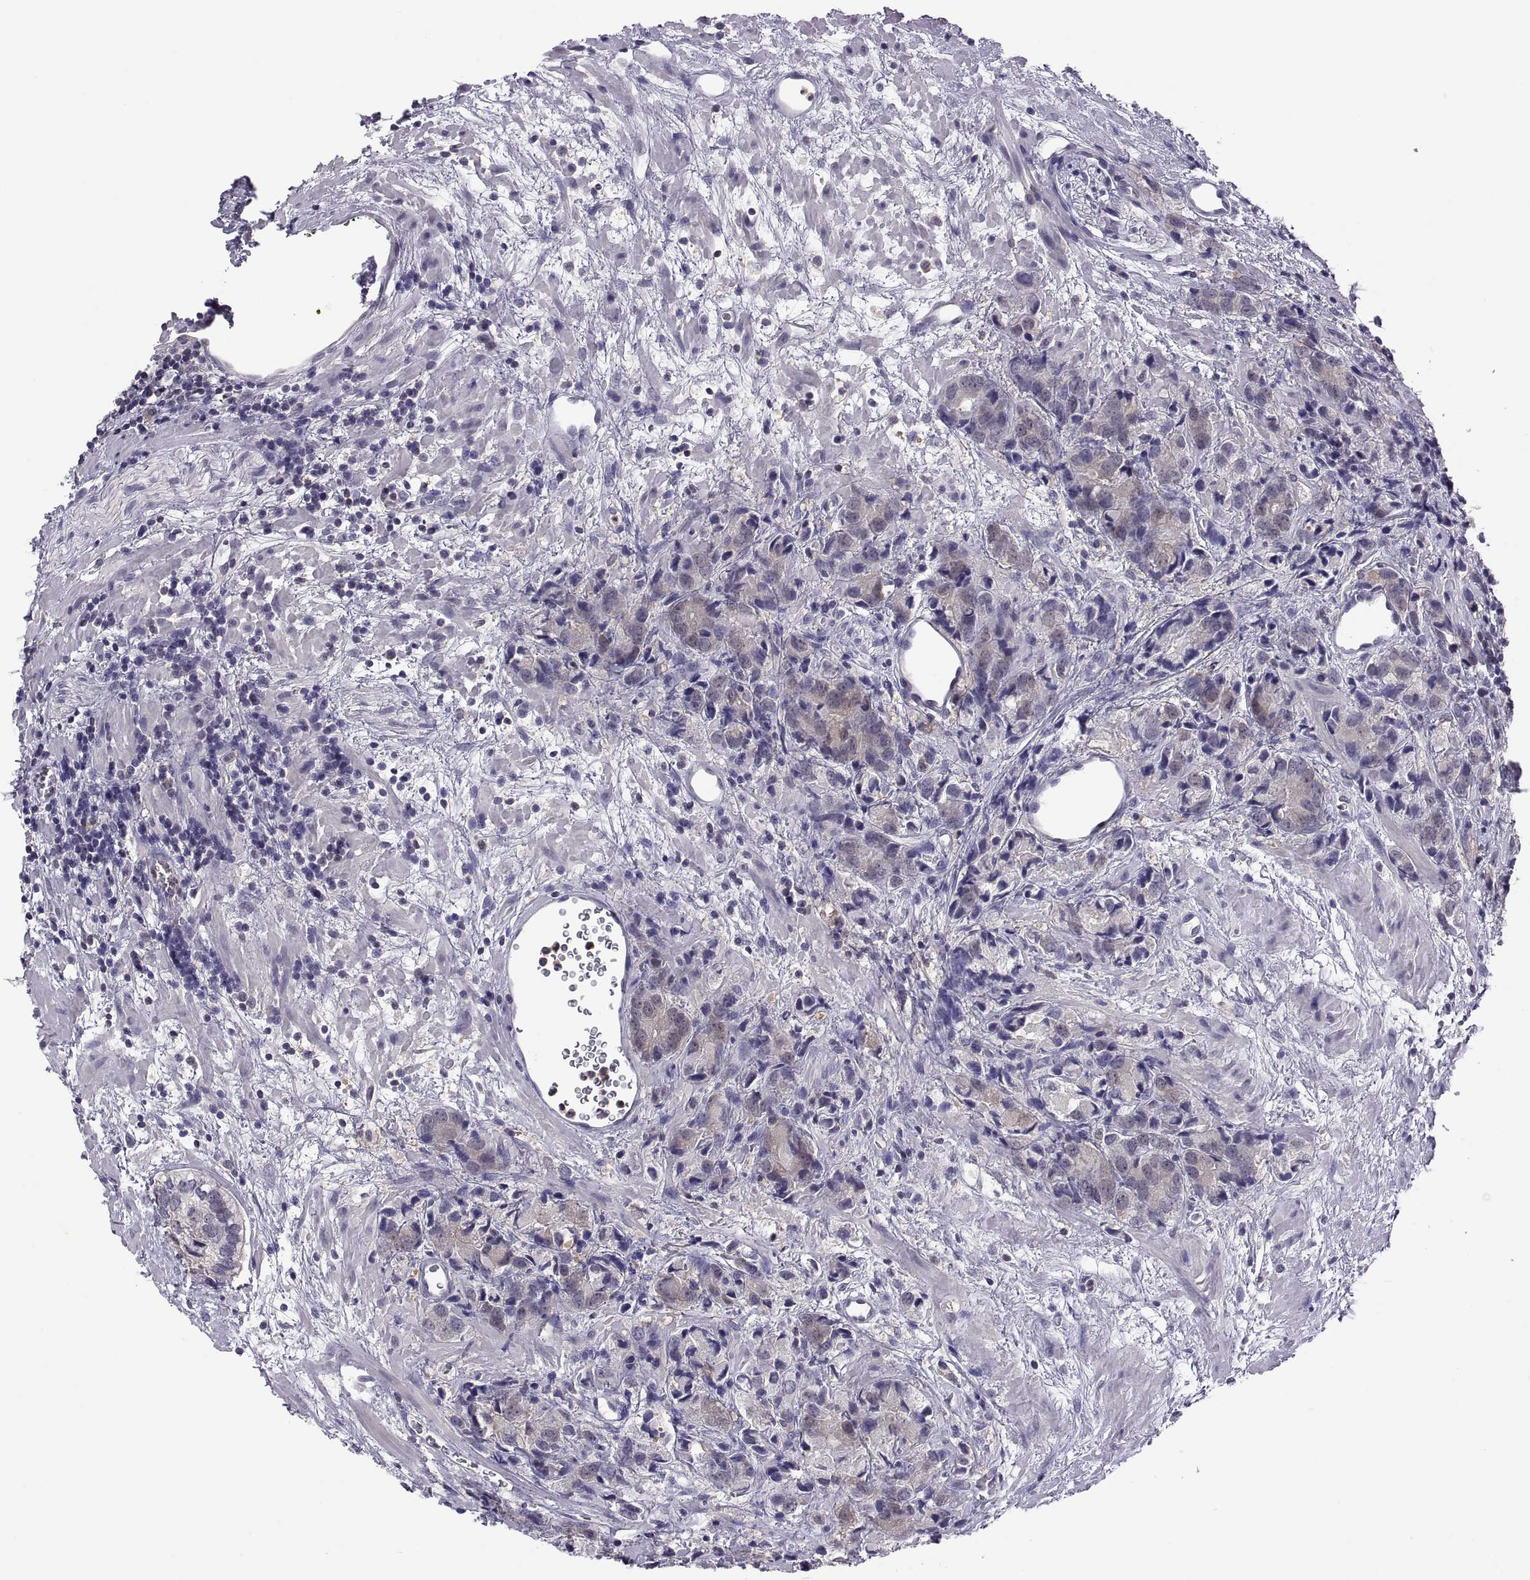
{"staining": {"intensity": "negative", "quantity": "none", "location": "none"}, "tissue": "prostate cancer", "cell_type": "Tumor cells", "image_type": "cancer", "snomed": [{"axis": "morphology", "description": "Adenocarcinoma, NOS"}, {"axis": "topography", "description": "Prostate and seminal vesicle, NOS"}], "caption": "A histopathology image of human prostate adenocarcinoma is negative for staining in tumor cells.", "gene": "FGF9", "patient": {"sex": "male", "age": 63}}